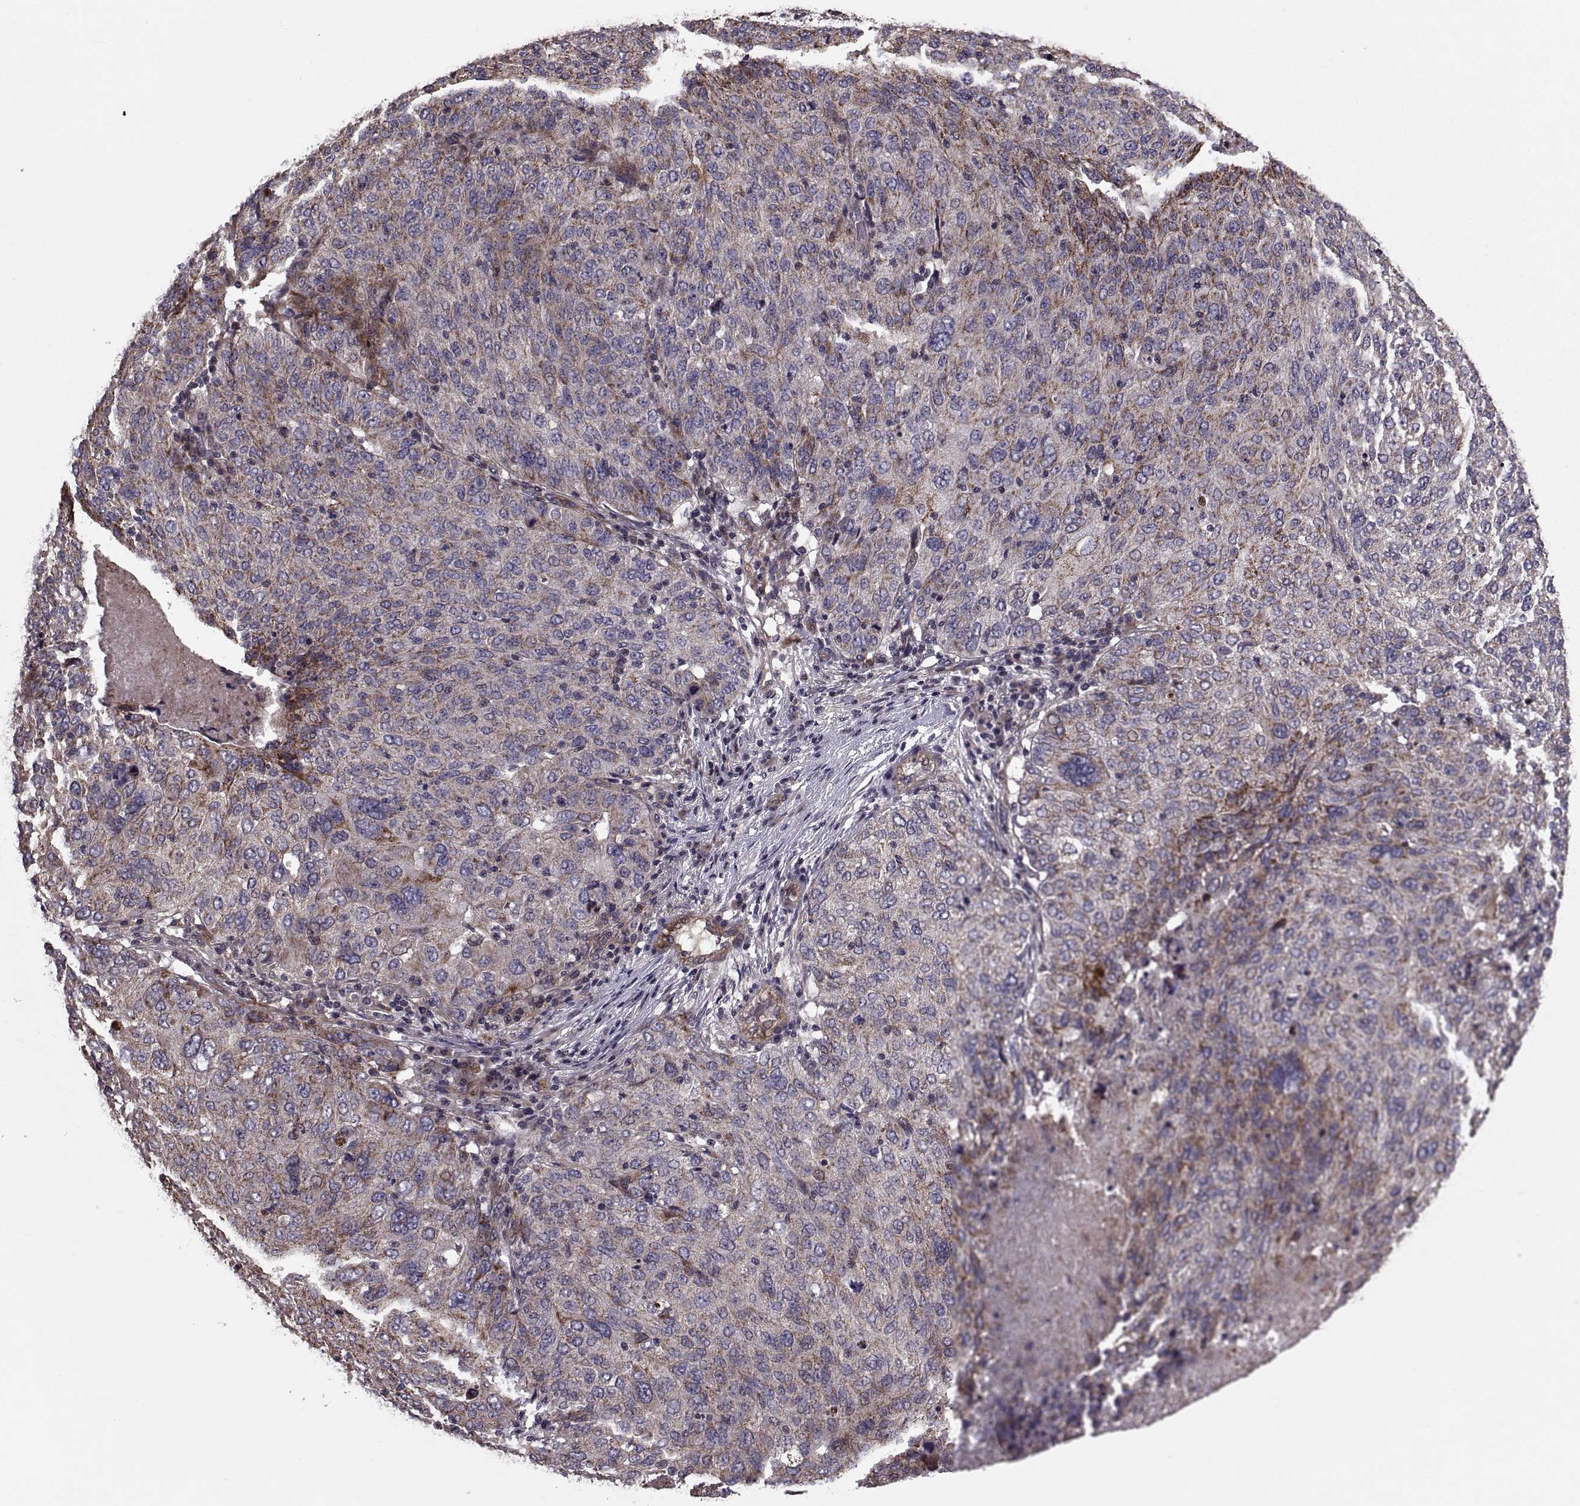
{"staining": {"intensity": "moderate", "quantity": "25%-75%", "location": "cytoplasmic/membranous"}, "tissue": "ovarian cancer", "cell_type": "Tumor cells", "image_type": "cancer", "snomed": [{"axis": "morphology", "description": "Carcinoma, endometroid"}, {"axis": "topography", "description": "Ovary"}], "caption": "Immunohistochemistry image of human ovarian endometroid carcinoma stained for a protein (brown), which displays medium levels of moderate cytoplasmic/membranous staining in approximately 25%-75% of tumor cells.", "gene": "PMM2", "patient": {"sex": "female", "age": 58}}